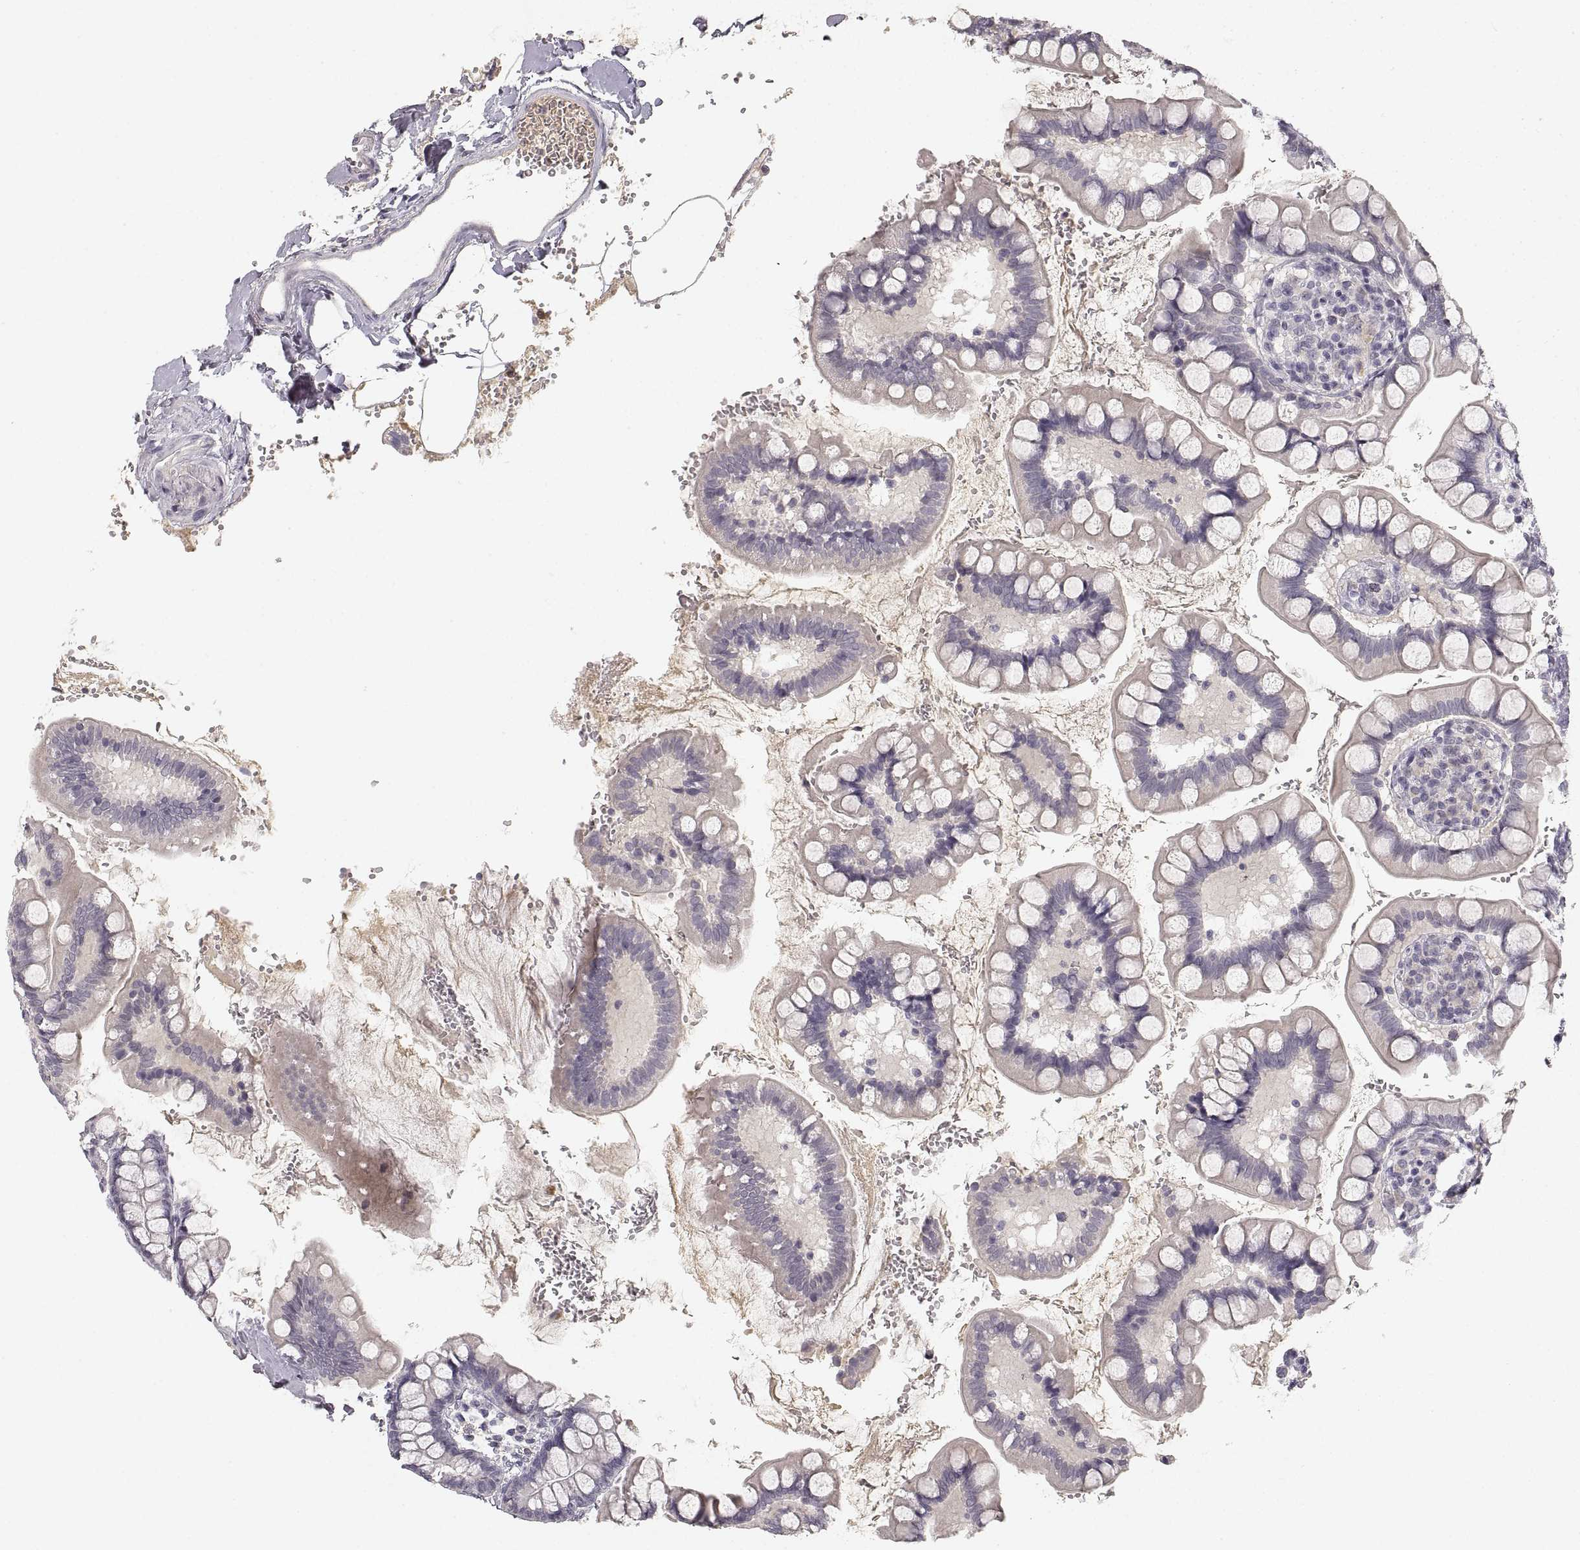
{"staining": {"intensity": "negative", "quantity": "none", "location": "none"}, "tissue": "small intestine", "cell_type": "Glandular cells", "image_type": "normal", "snomed": [{"axis": "morphology", "description": "Normal tissue, NOS"}, {"axis": "topography", "description": "Small intestine"}], "caption": "Protein analysis of benign small intestine shows no significant expression in glandular cells. Nuclei are stained in blue.", "gene": "RUNDC3A", "patient": {"sex": "female", "age": 56}}